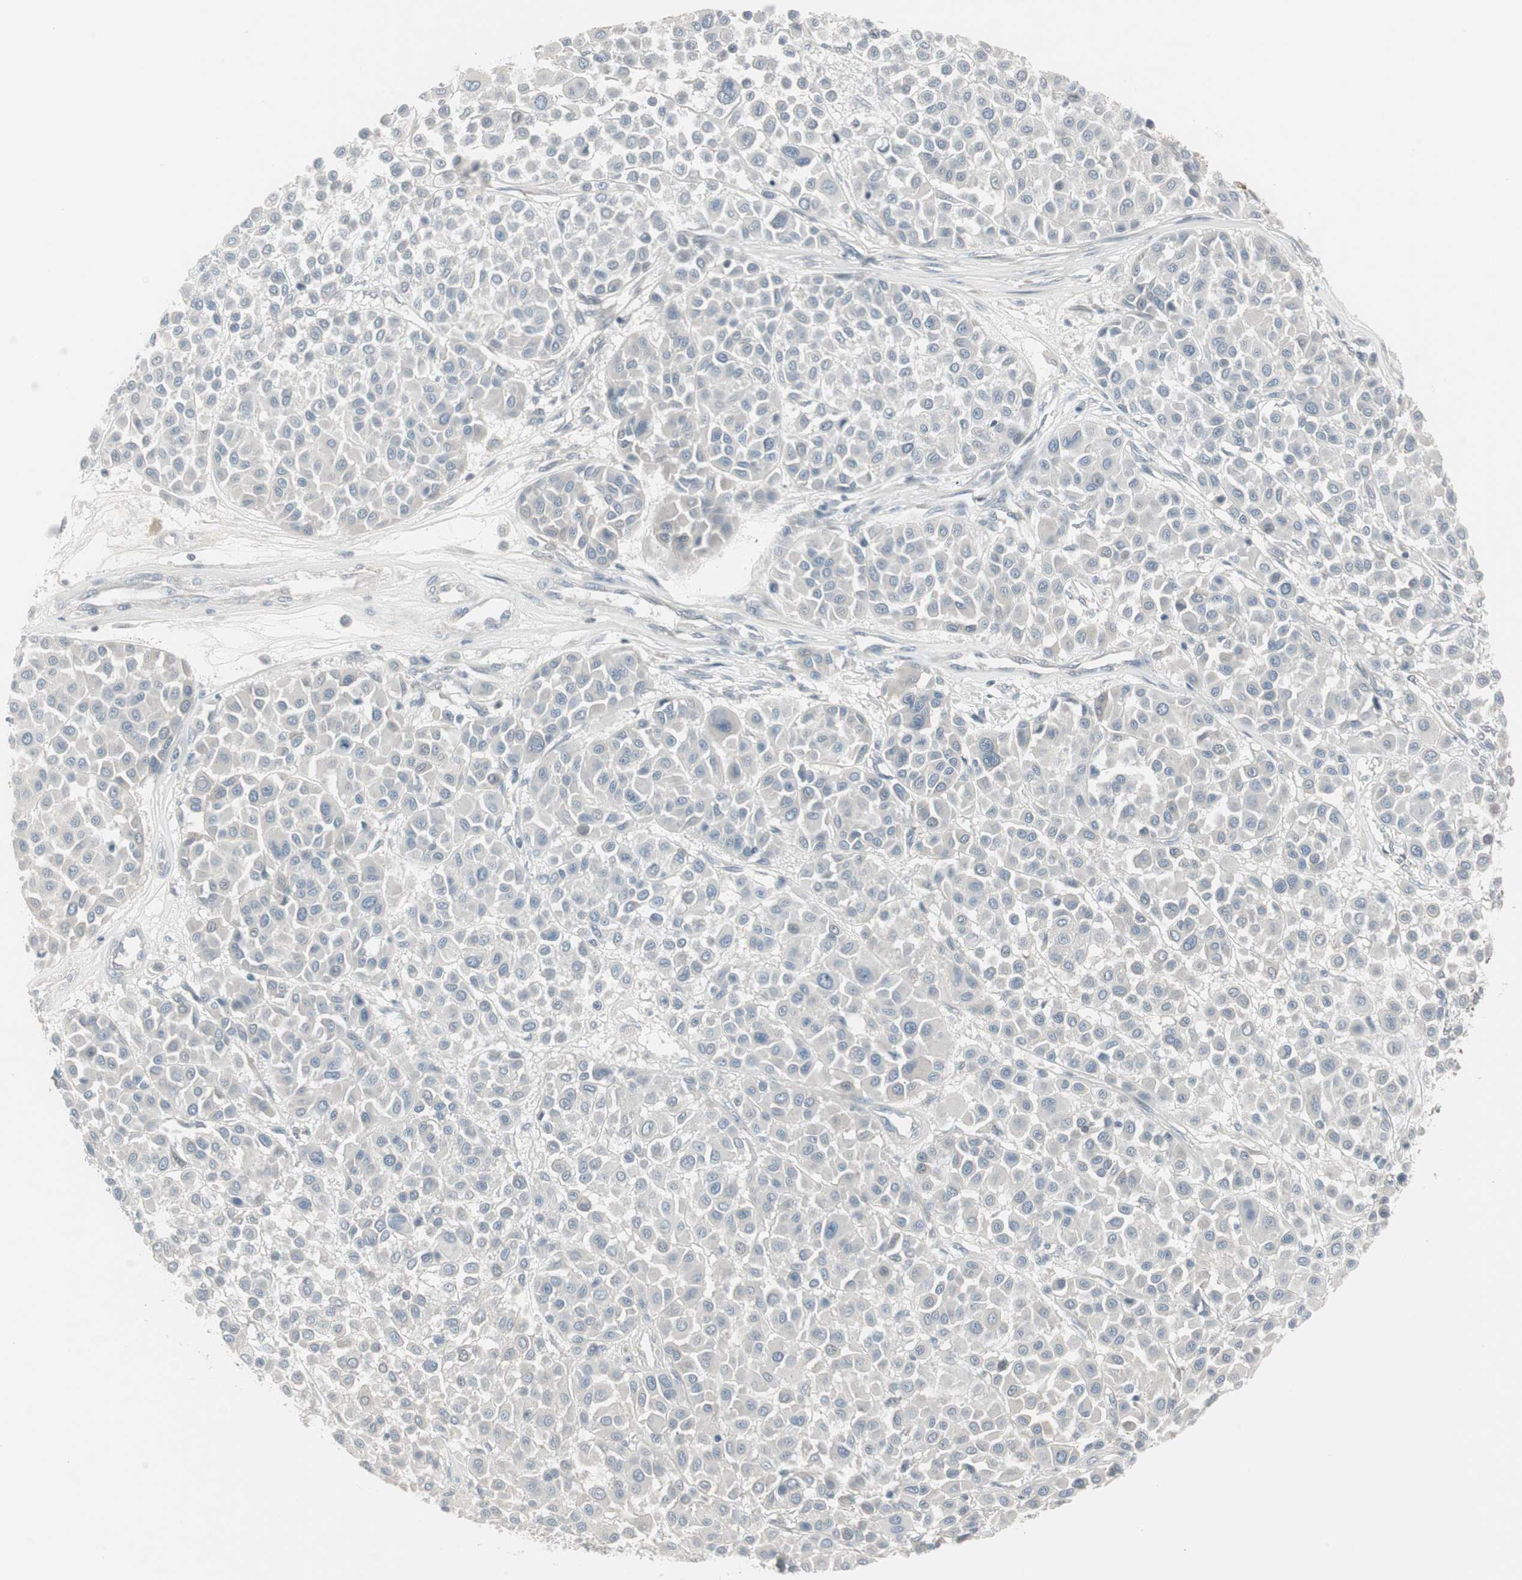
{"staining": {"intensity": "negative", "quantity": "none", "location": "none"}, "tissue": "melanoma", "cell_type": "Tumor cells", "image_type": "cancer", "snomed": [{"axis": "morphology", "description": "Malignant melanoma, Metastatic site"}, {"axis": "topography", "description": "Soft tissue"}], "caption": "Immunohistochemistry of malignant melanoma (metastatic site) reveals no expression in tumor cells.", "gene": "DMPK", "patient": {"sex": "male", "age": 41}}